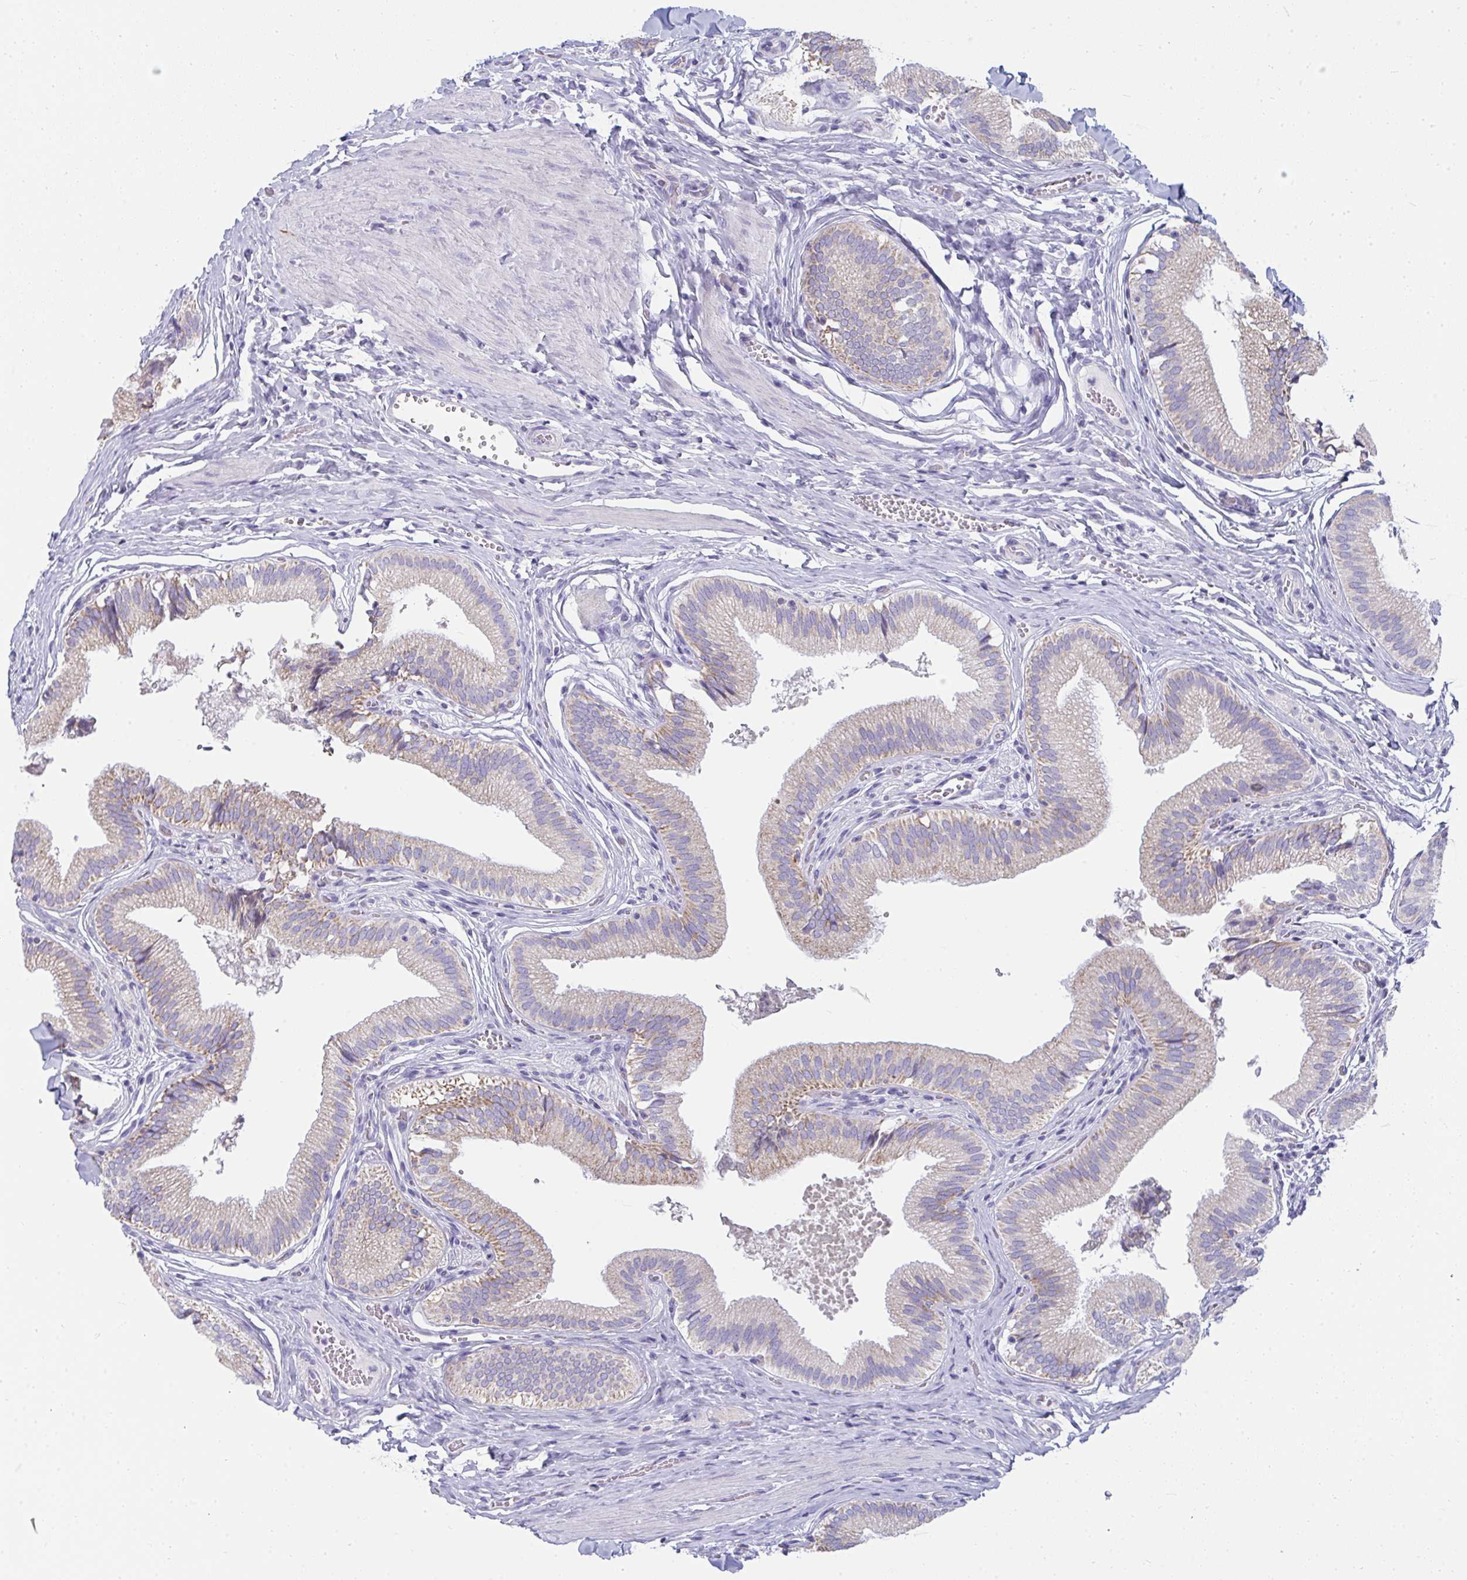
{"staining": {"intensity": "moderate", "quantity": "25%-75%", "location": "cytoplasmic/membranous"}, "tissue": "gallbladder", "cell_type": "Glandular cells", "image_type": "normal", "snomed": [{"axis": "morphology", "description": "Normal tissue, NOS"}, {"axis": "topography", "description": "Gallbladder"}, {"axis": "topography", "description": "Peripheral nerve tissue"}], "caption": "Gallbladder stained for a protein reveals moderate cytoplasmic/membranous positivity in glandular cells. (DAB = brown stain, brightfield microscopy at high magnification).", "gene": "SLC6A1", "patient": {"sex": "male", "age": 17}}